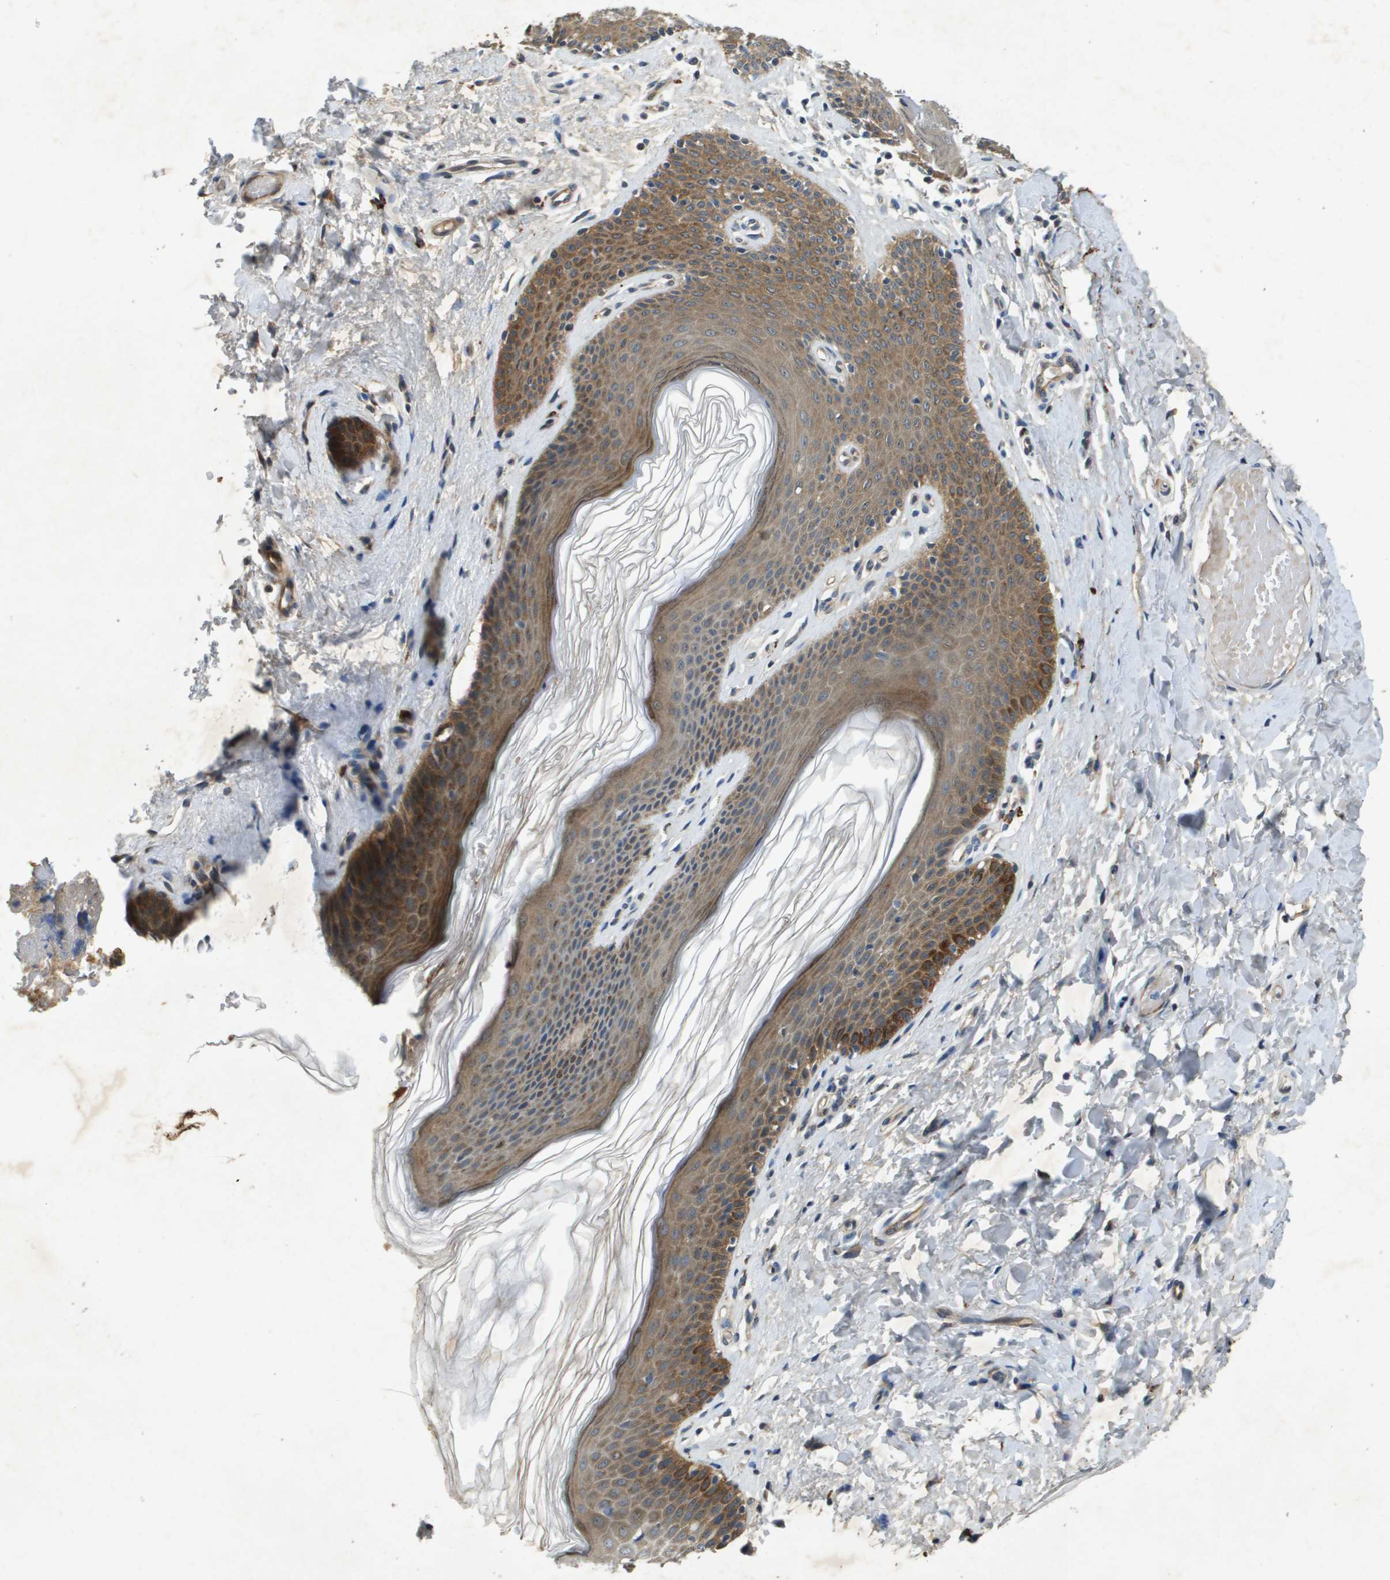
{"staining": {"intensity": "moderate", "quantity": ">75%", "location": "cytoplasmic/membranous"}, "tissue": "skin", "cell_type": "Epidermal cells", "image_type": "normal", "snomed": [{"axis": "morphology", "description": "Normal tissue, NOS"}, {"axis": "topography", "description": "Vulva"}], "caption": "Immunohistochemical staining of unremarkable human skin displays medium levels of moderate cytoplasmic/membranous expression in about >75% of epidermal cells.", "gene": "PGAP3", "patient": {"sex": "female", "age": 66}}